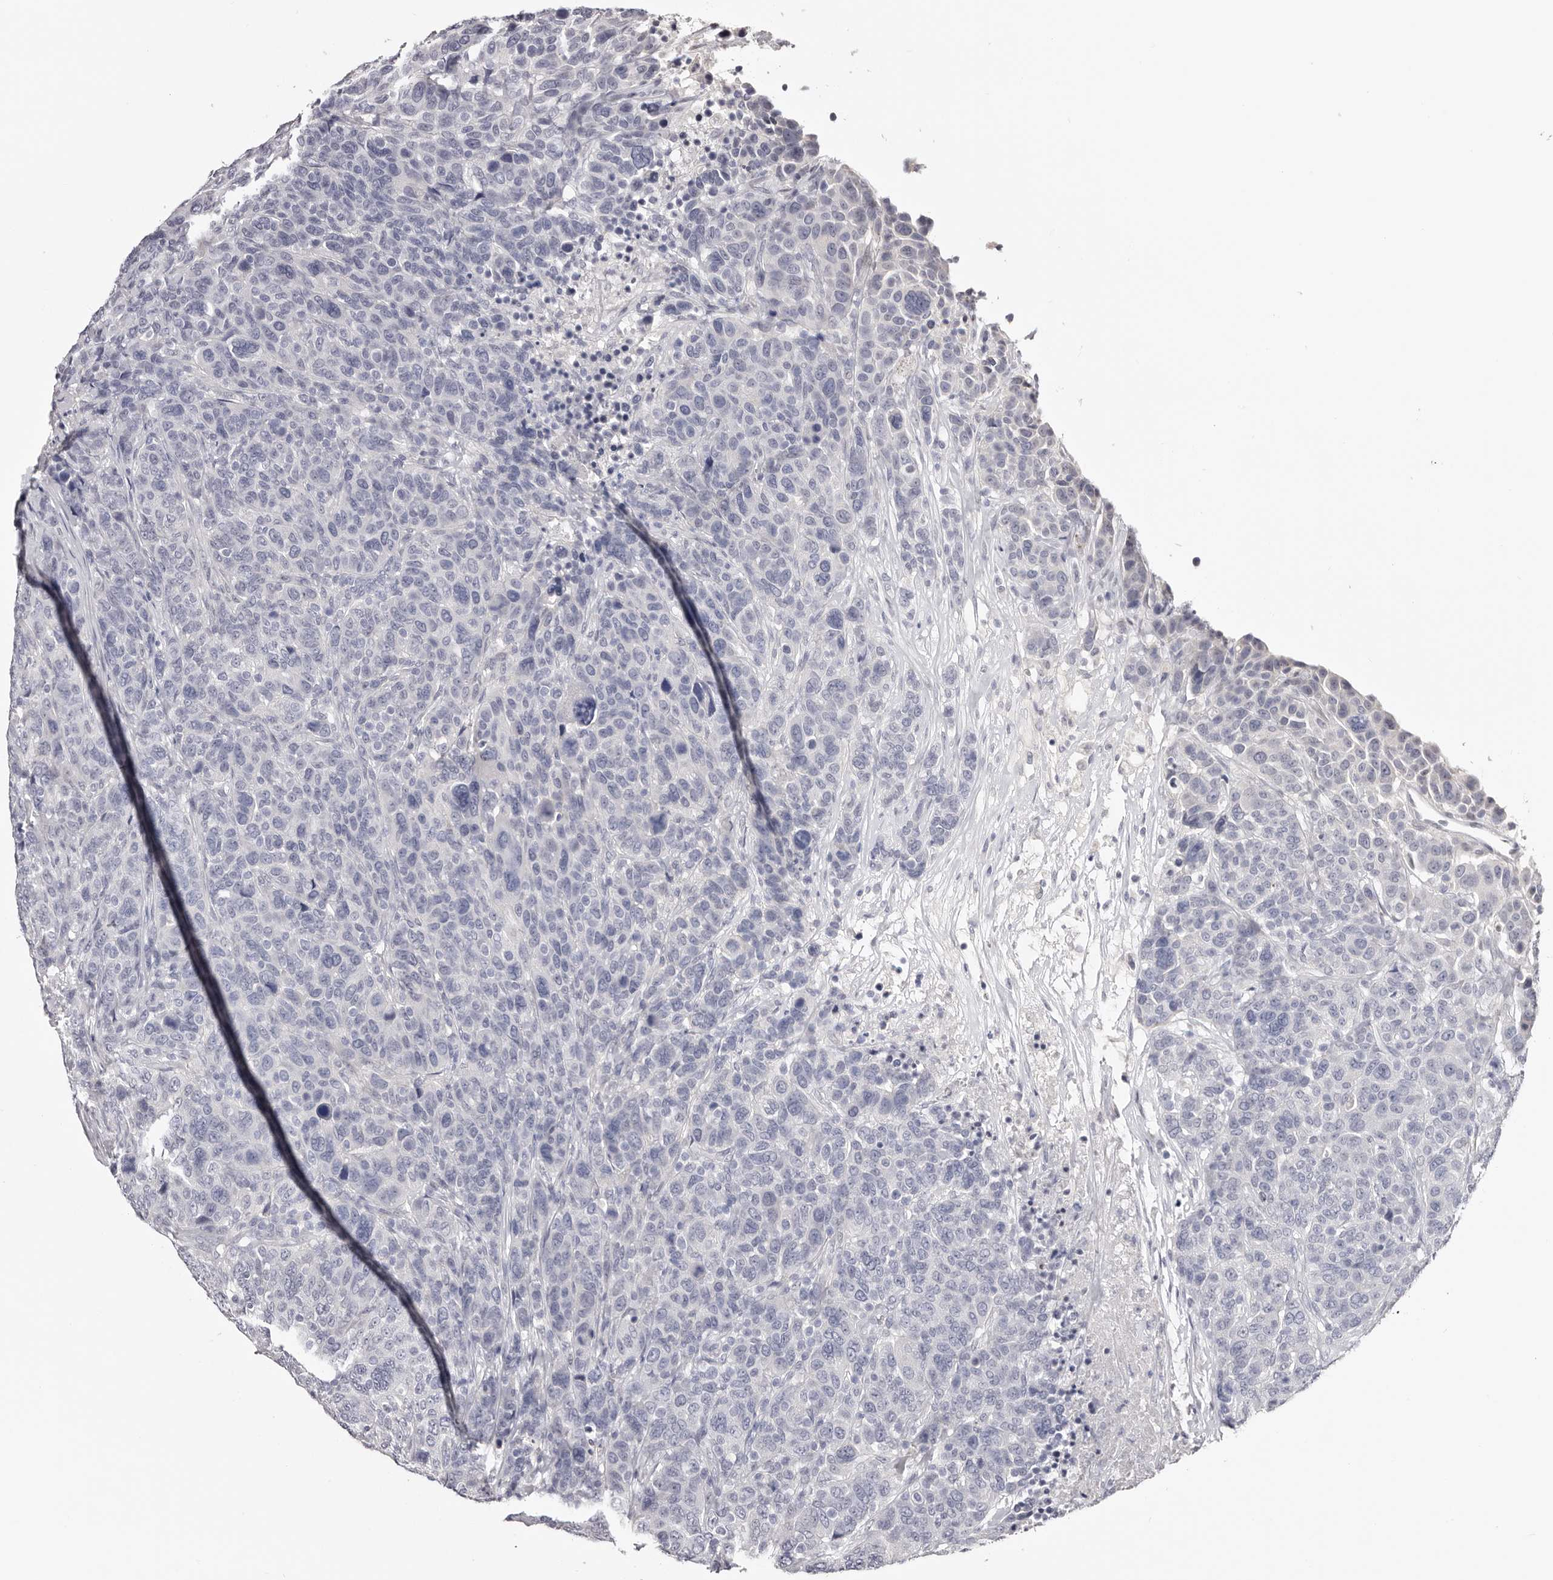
{"staining": {"intensity": "negative", "quantity": "none", "location": "none"}, "tissue": "breast cancer", "cell_type": "Tumor cells", "image_type": "cancer", "snomed": [{"axis": "morphology", "description": "Duct carcinoma"}, {"axis": "topography", "description": "Breast"}], "caption": "Micrograph shows no significant protein expression in tumor cells of breast invasive ductal carcinoma.", "gene": "AKNAD1", "patient": {"sex": "female", "age": 37}}